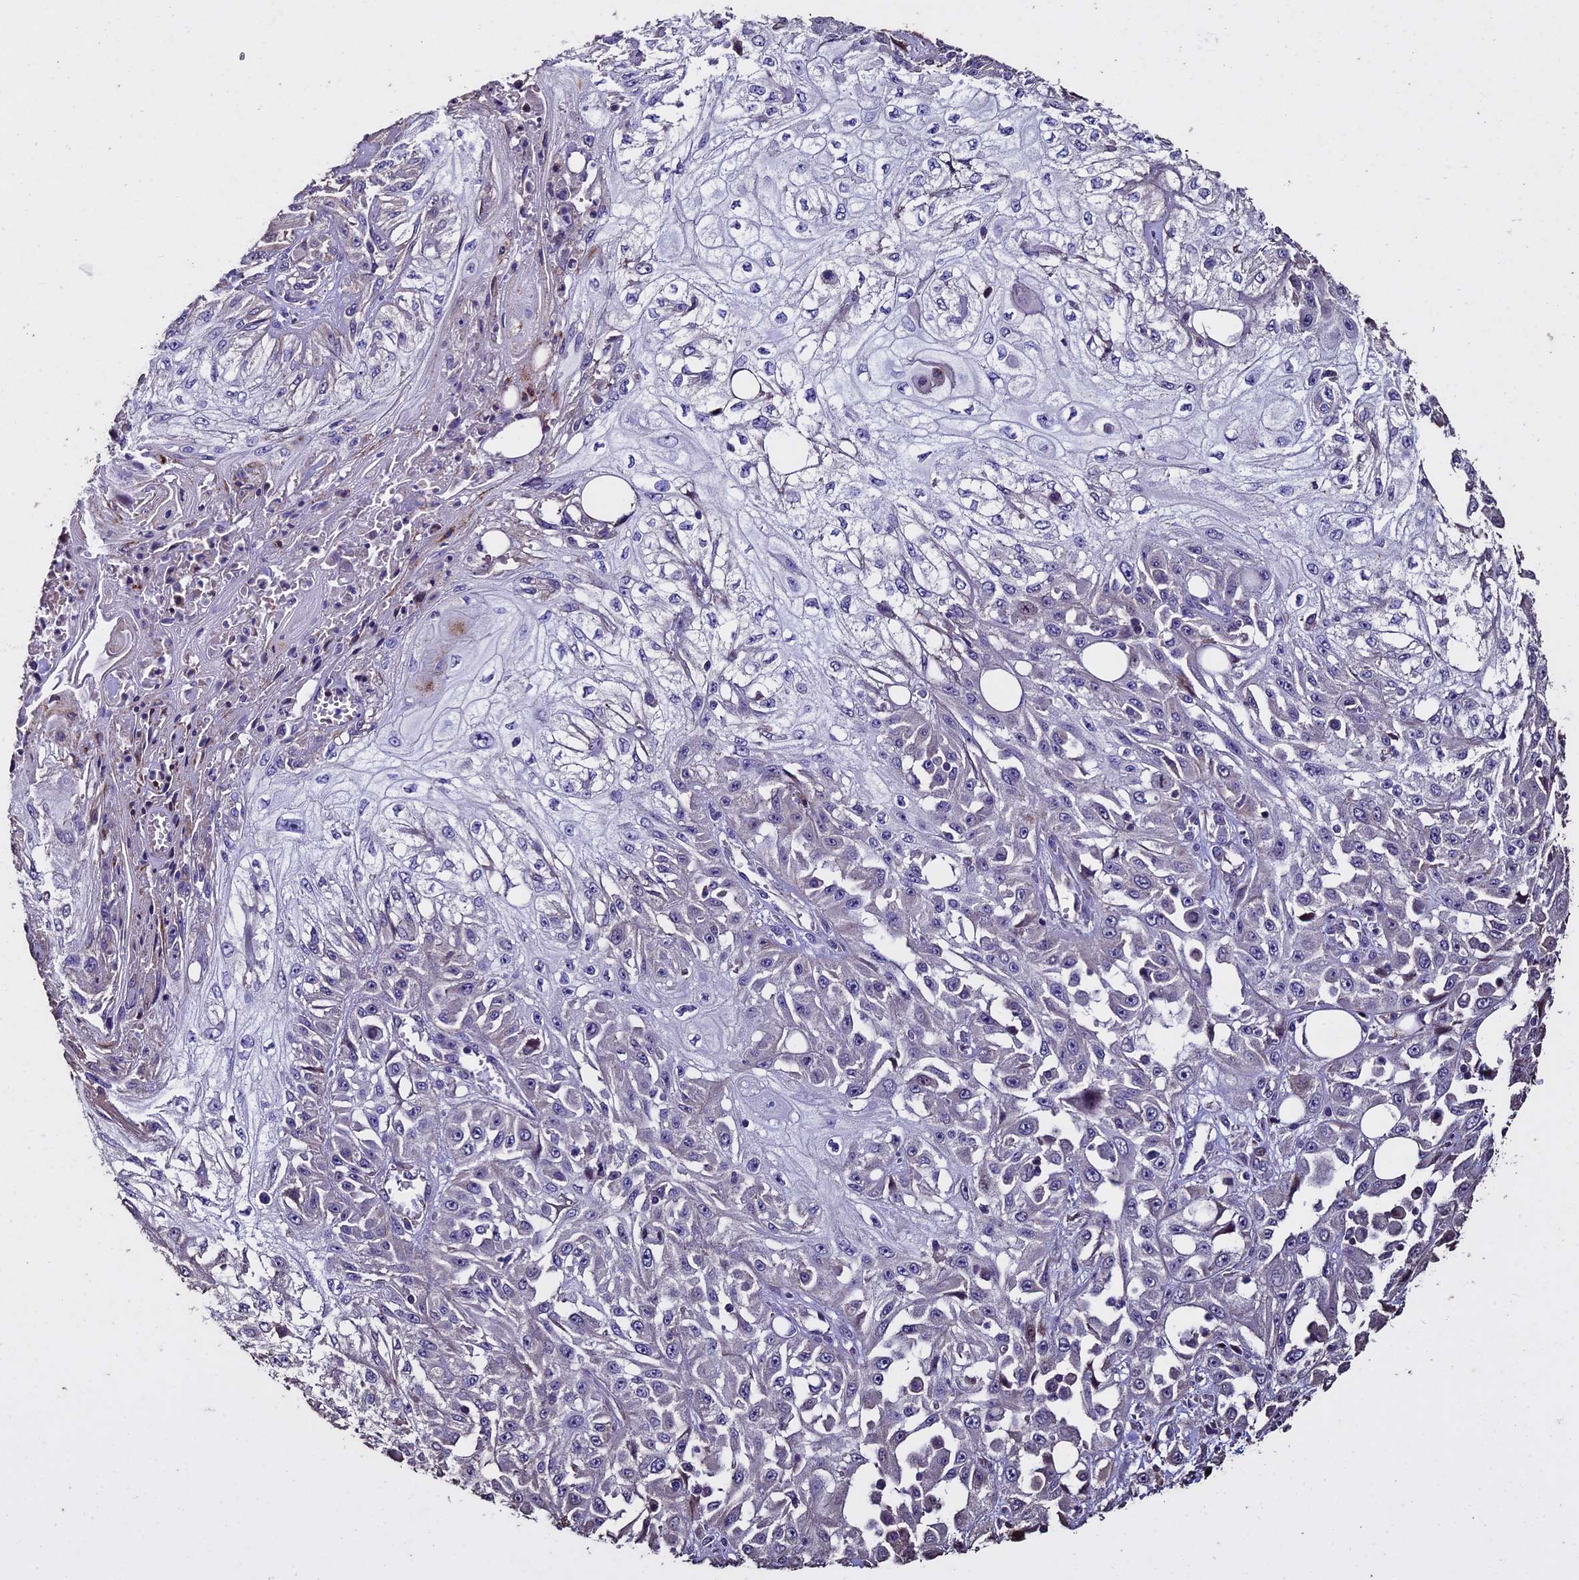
{"staining": {"intensity": "negative", "quantity": "none", "location": "none"}, "tissue": "skin cancer", "cell_type": "Tumor cells", "image_type": "cancer", "snomed": [{"axis": "morphology", "description": "Squamous cell carcinoma, NOS"}, {"axis": "morphology", "description": "Squamous cell carcinoma, metastatic, NOS"}, {"axis": "topography", "description": "Skin"}, {"axis": "topography", "description": "Lymph node"}], "caption": "There is no significant expression in tumor cells of skin metastatic squamous cell carcinoma.", "gene": "USB1", "patient": {"sex": "male", "age": 75}}